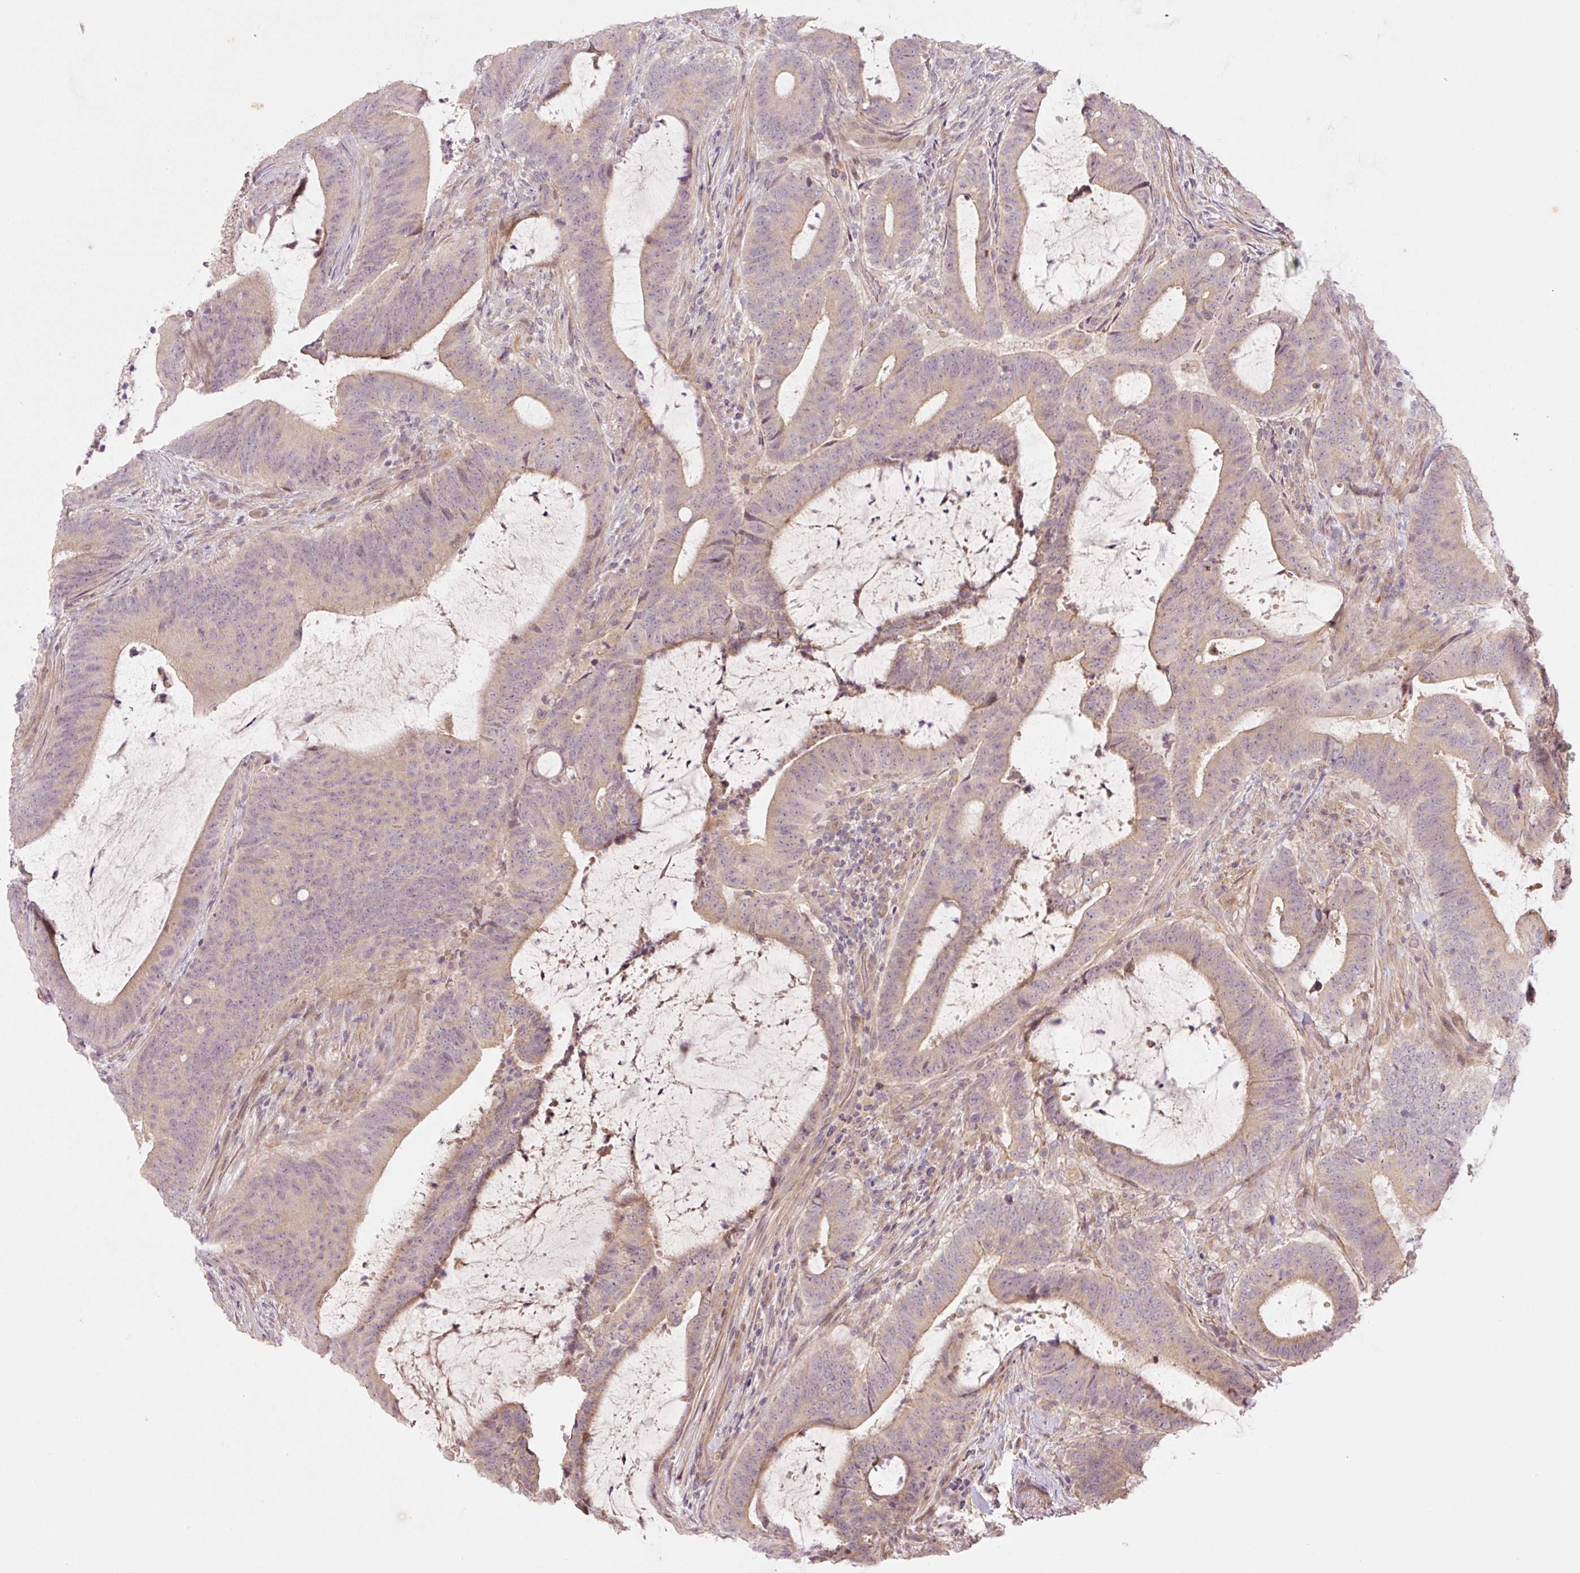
{"staining": {"intensity": "weak", "quantity": "25%-75%", "location": "cytoplasmic/membranous"}, "tissue": "colorectal cancer", "cell_type": "Tumor cells", "image_type": "cancer", "snomed": [{"axis": "morphology", "description": "Adenocarcinoma, NOS"}, {"axis": "topography", "description": "Colon"}], "caption": "Human colorectal cancer (adenocarcinoma) stained with a brown dye exhibits weak cytoplasmic/membranous positive positivity in about 25%-75% of tumor cells.", "gene": "SLC29A3", "patient": {"sex": "female", "age": 43}}